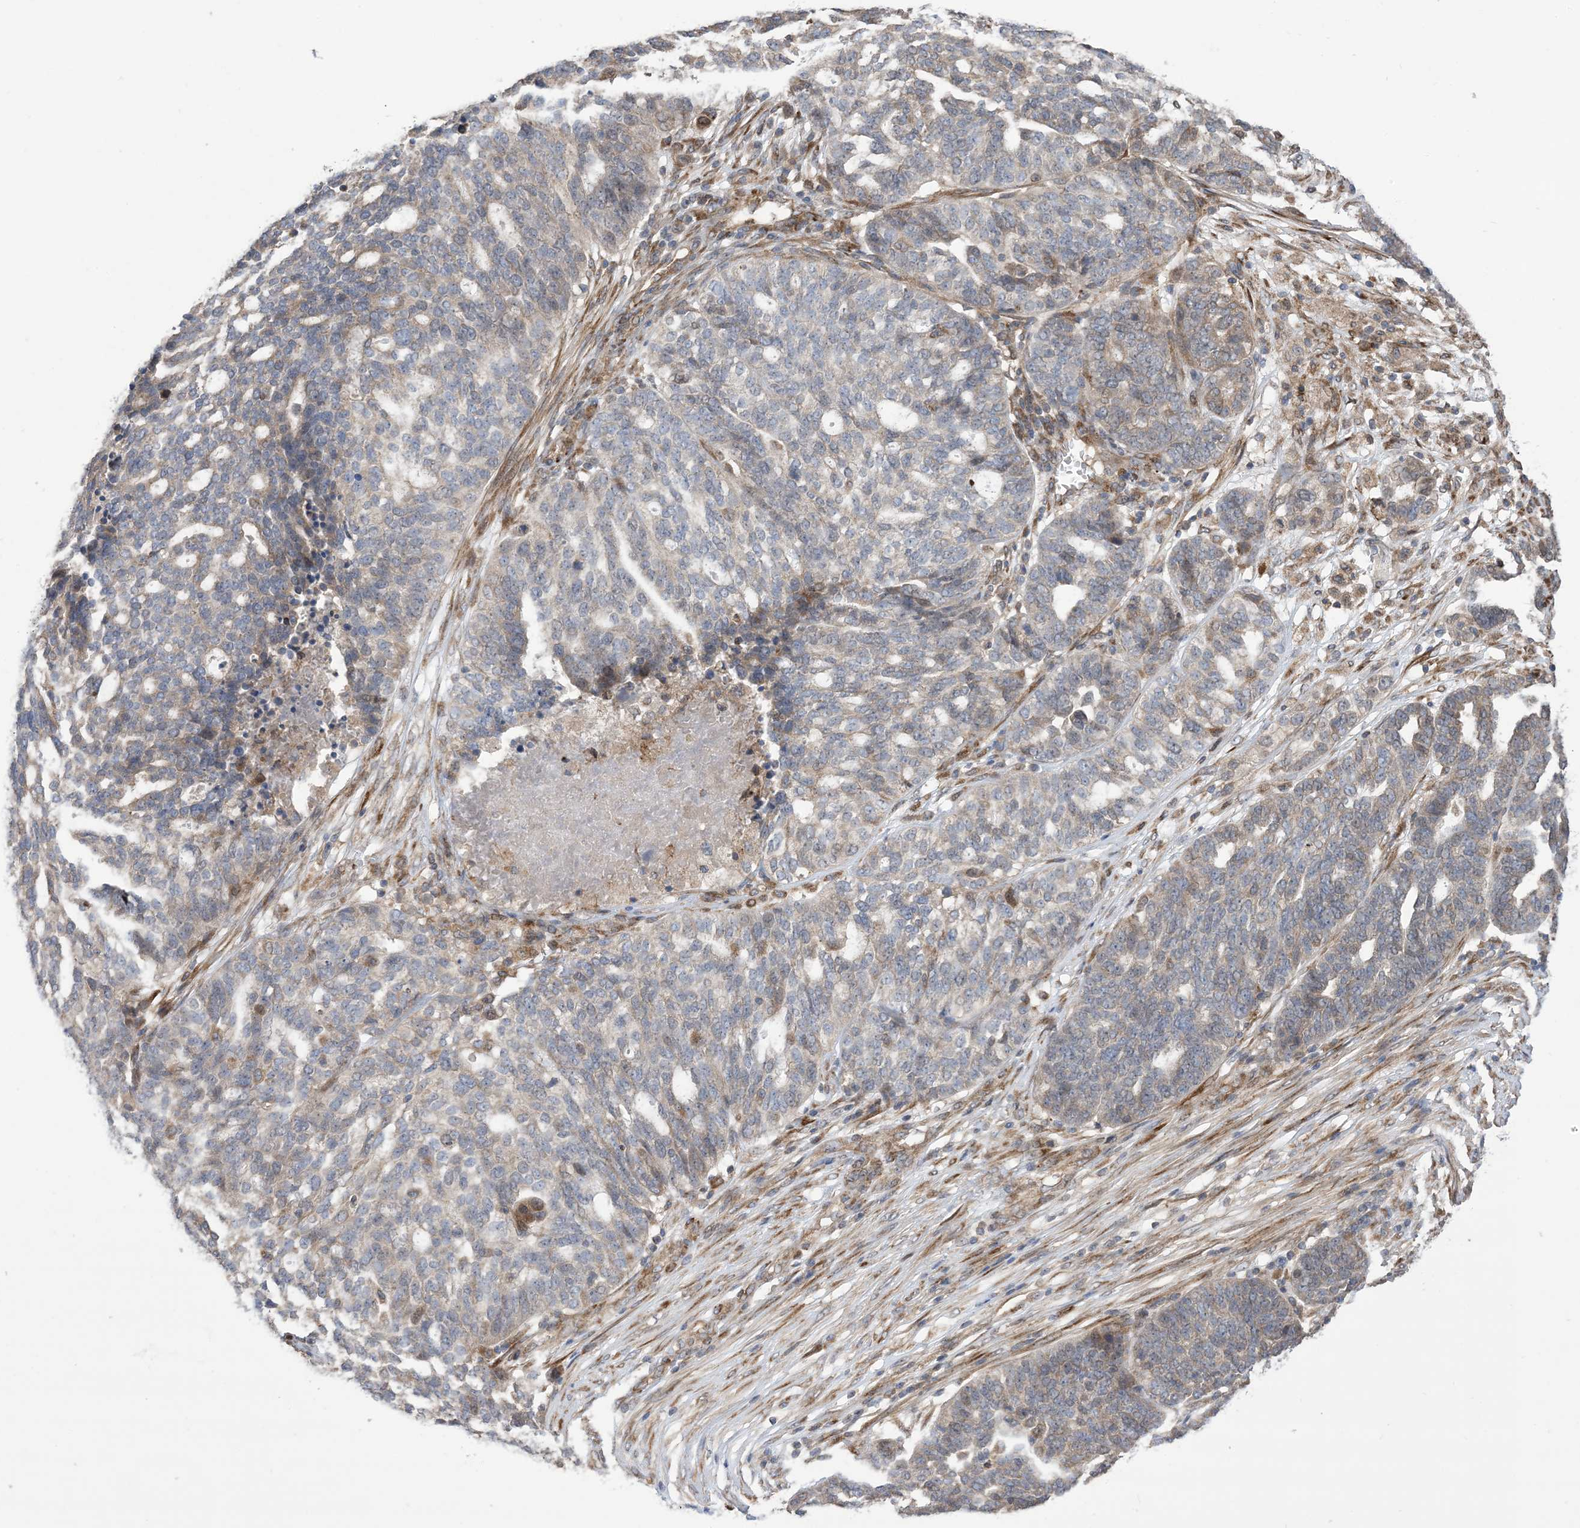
{"staining": {"intensity": "moderate", "quantity": "<25%", "location": "cytoplasmic/membranous"}, "tissue": "ovarian cancer", "cell_type": "Tumor cells", "image_type": "cancer", "snomed": [{"axis": "morphology", "description": "Cystadenocarcinoma, serous, NOS"}, {"axis": "topography", "description": "Ovary"}], "caption": "Ovarian cancer stained with a protein marker reveals moderate staining in tumor cells.", "gene": "CLEC16A", "patient": {"sex": "female", "age": 59}}